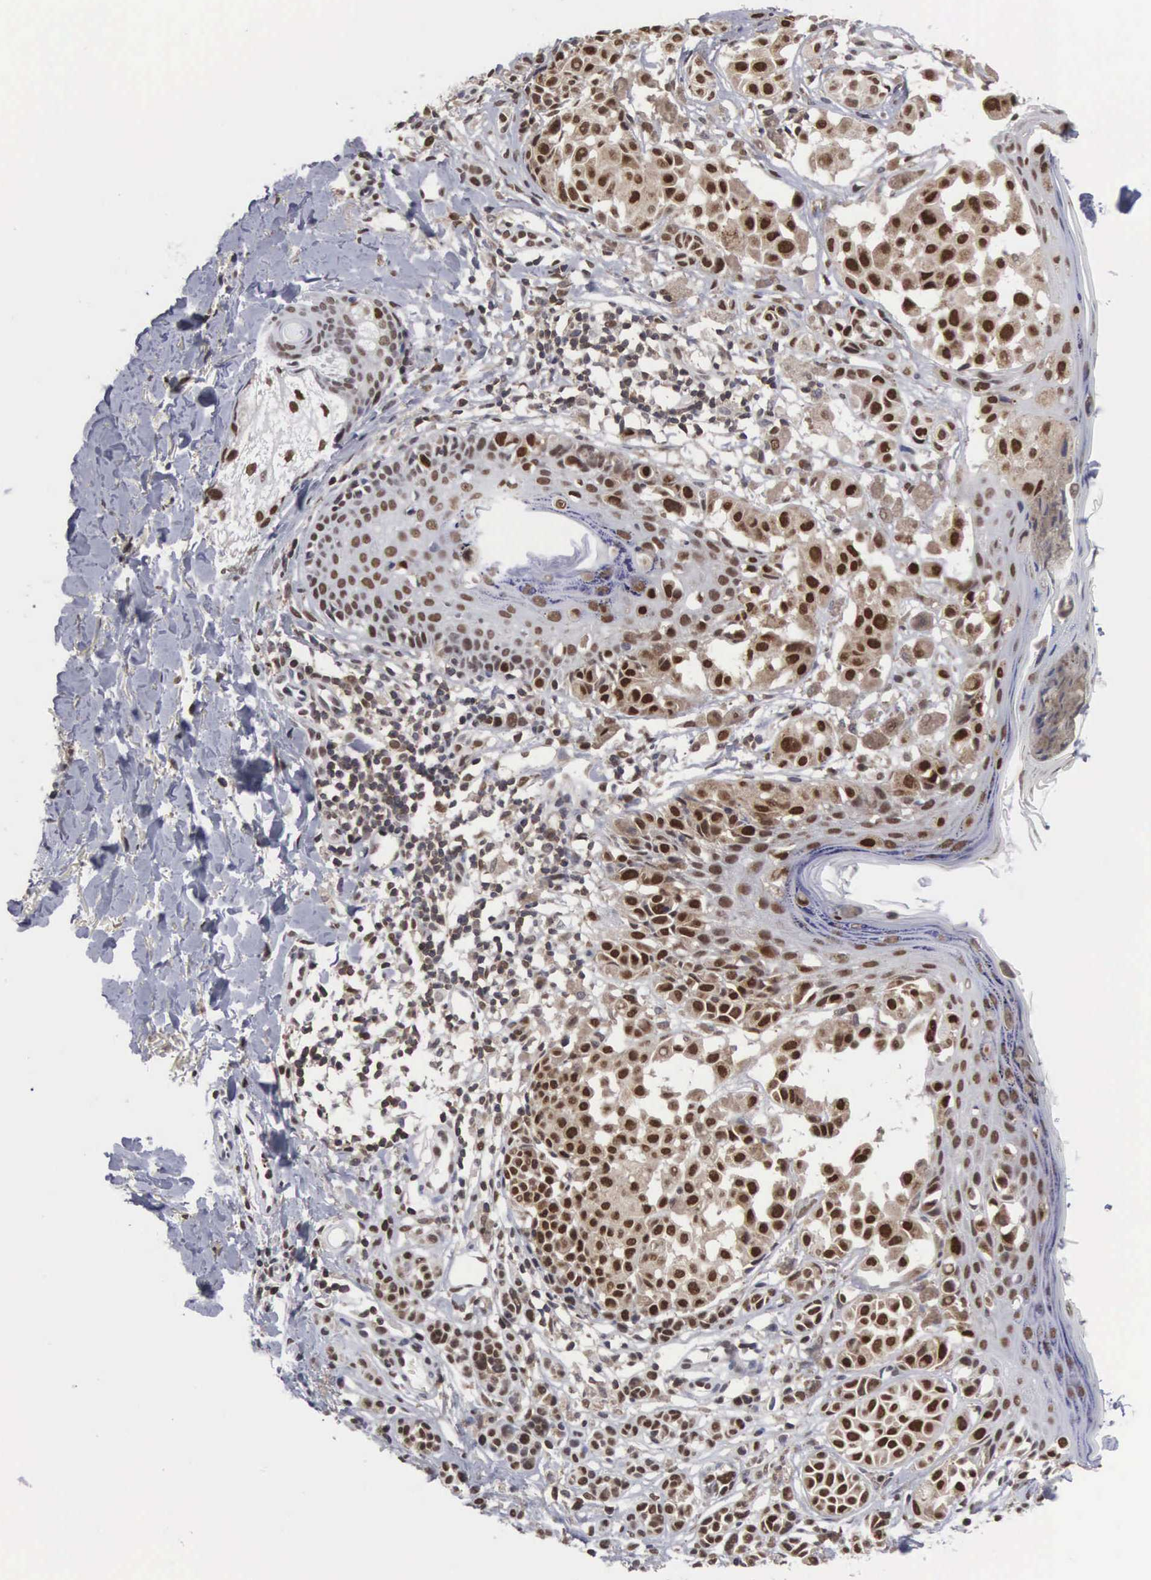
{"staining": {"intensity": "strong", "quantity": ">75%", "location": "nuclear"}, "tissue": "melanoma", "cell_type": "Tumor cells", "image_type": "cancer", "snomed": [{"axis": "morphology", "description": "Malignant melanoma, NOS"}, {"axis": "topography", "description": "Skin"}], "caption": "About >75% of tumor cells in human melanoma reveal strong nuclear protein positivity as visualized by brown immunohistochemical staining.", "gene": "TRMT5", "patient": {"sex": "male", "age": 40}}